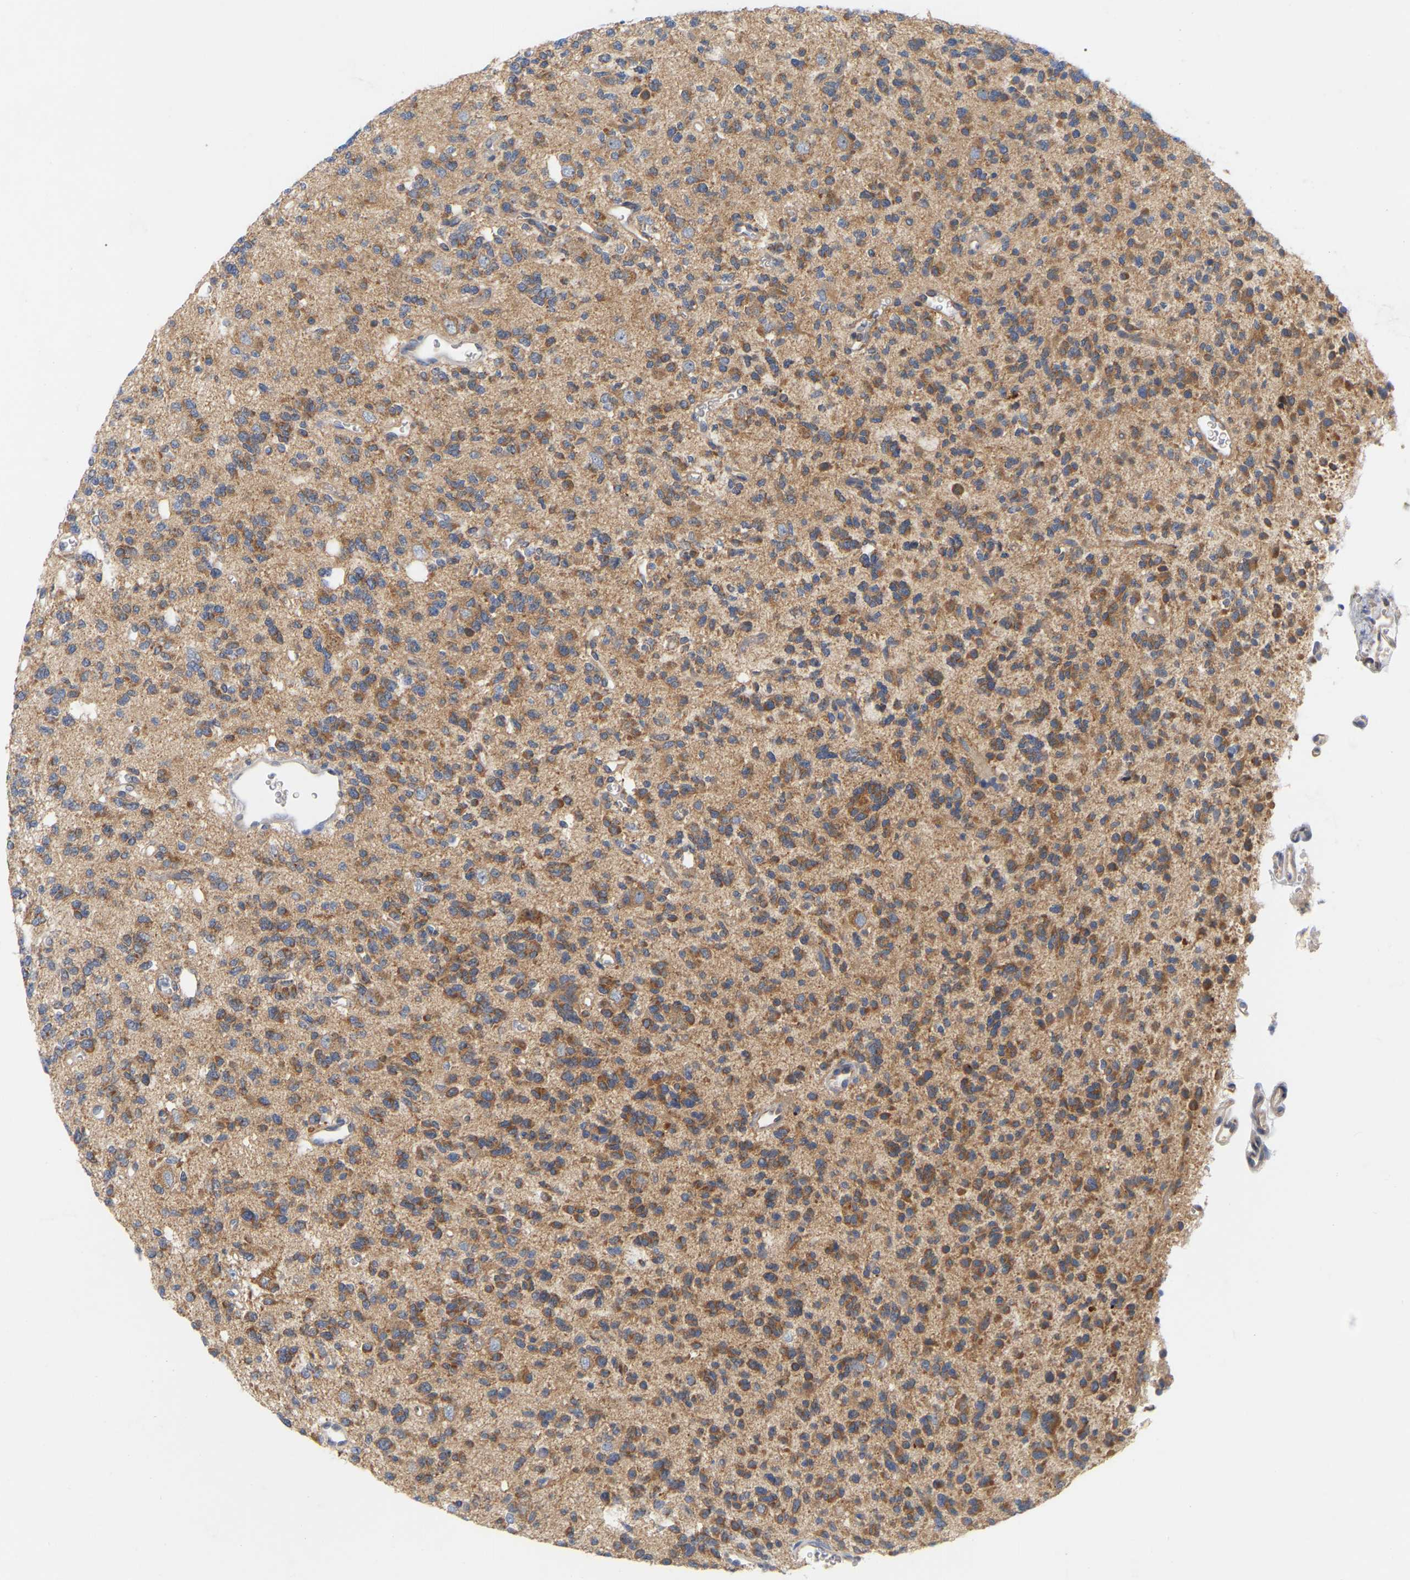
{"staining": {"intensity": "moderate", "quantity": ">75%", "location": "cytoplasmic/membranous"}, "tissue": "glioma", "cell_type": "Tumor cells", "image_type": "cancer", "snomed": [{"axis": "morphology", "description": "Glioma, malignant, Low grade"}, {"axis": "topography", "description": "Brain"}], "caption": "Protein staining displays moderate cytoplasmic/membranous positivity in about >75% of tumor cells in glioma.", "gene": "MINDY4", "patient": {"sex": "male", "age": 38}}